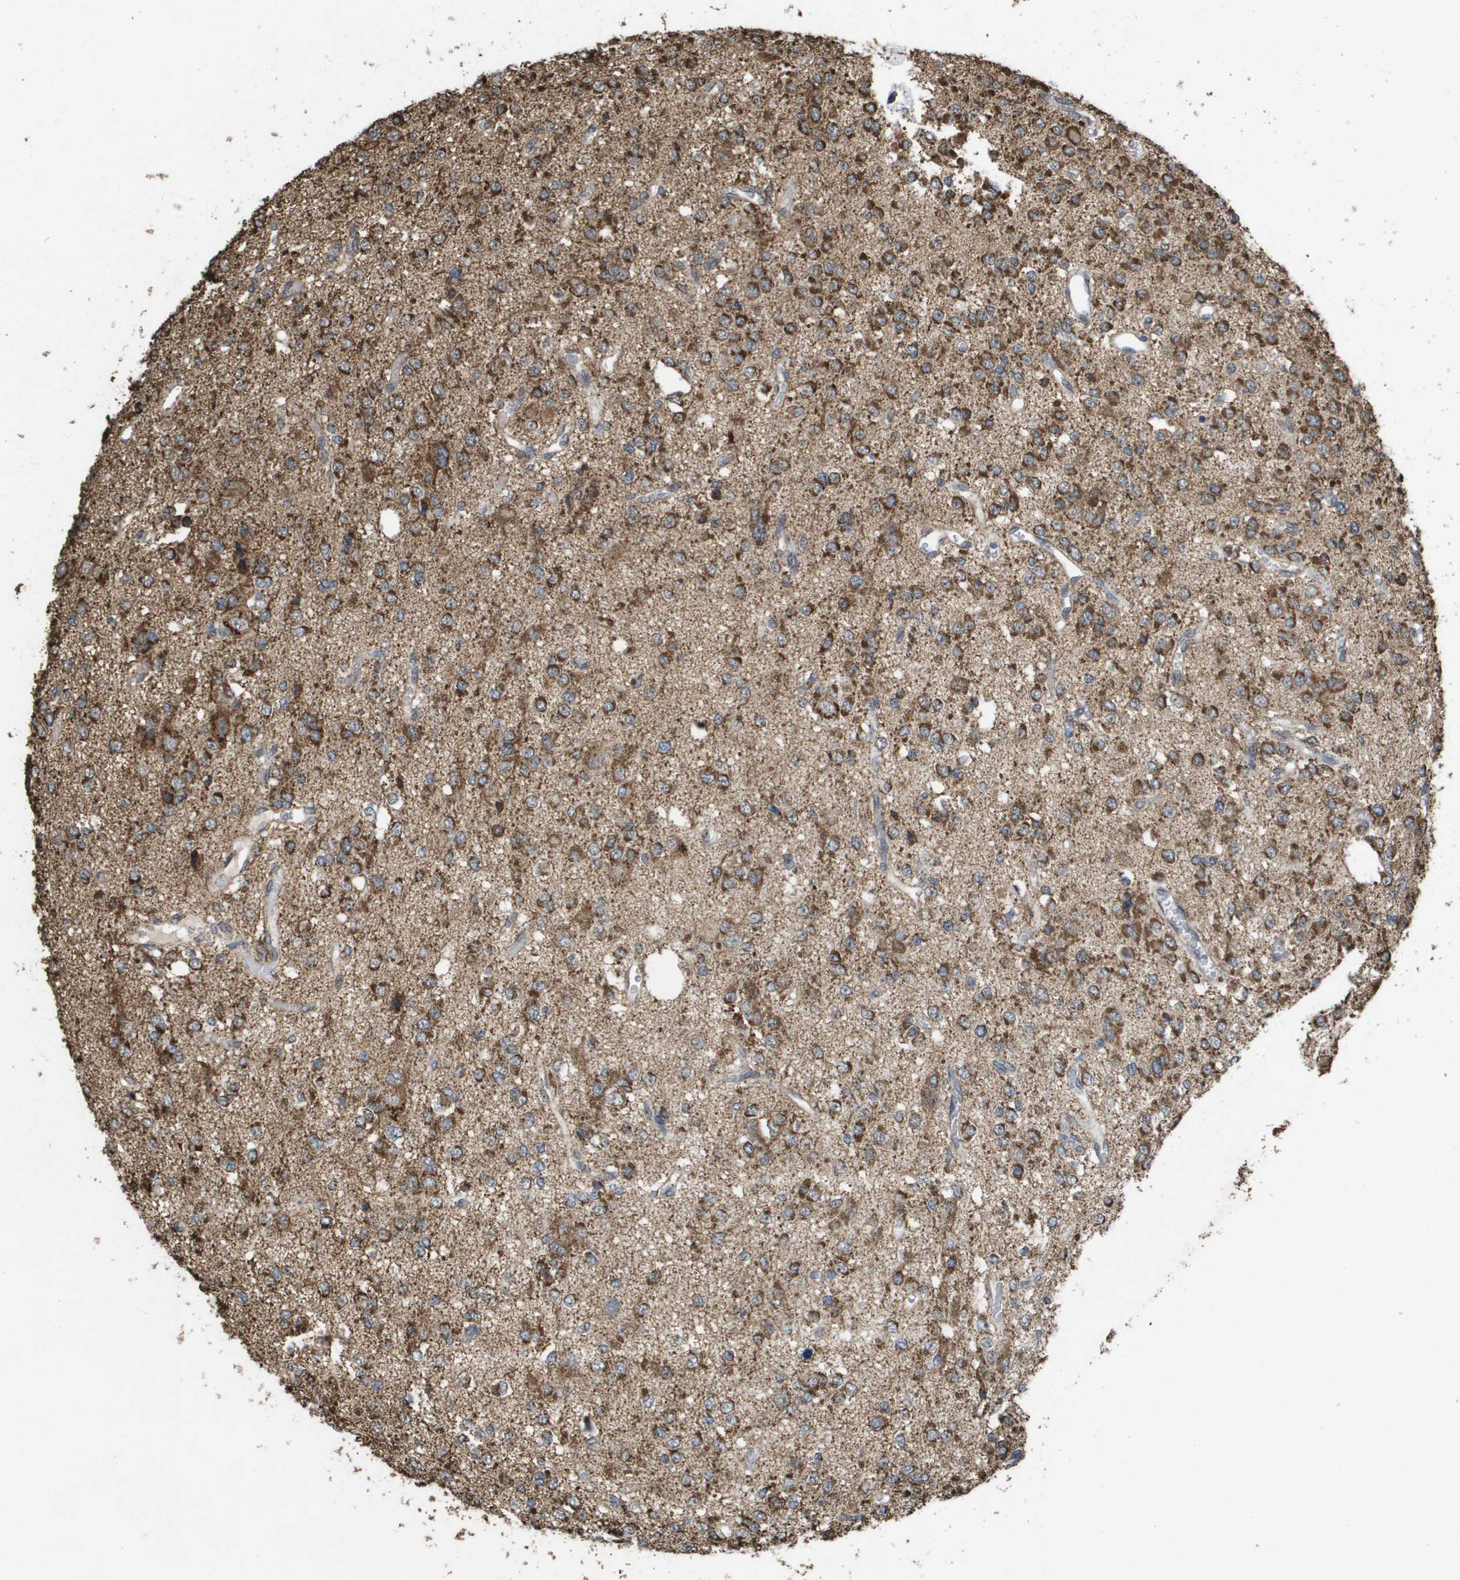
{"staining": {"intensity": "strong", "quantity": ">75%", "location": "cytoplasmic/membranous"}, "tissue": "glioma", "cell_type": "Tumor cells", "image_type": "cancer", "snomed": [{"axis": "morphology", "description": "Glioma, malignant, Low grade"}, {"axis": "topography", "description": "Brain"}], "caption": "Protein staining by IHC exhibits strong cytoplasmic/membranous expression in about >75% of tumor cells in glioma.", "gene": "HSPE1", "patient": {"sex": "male", "age": 38}}